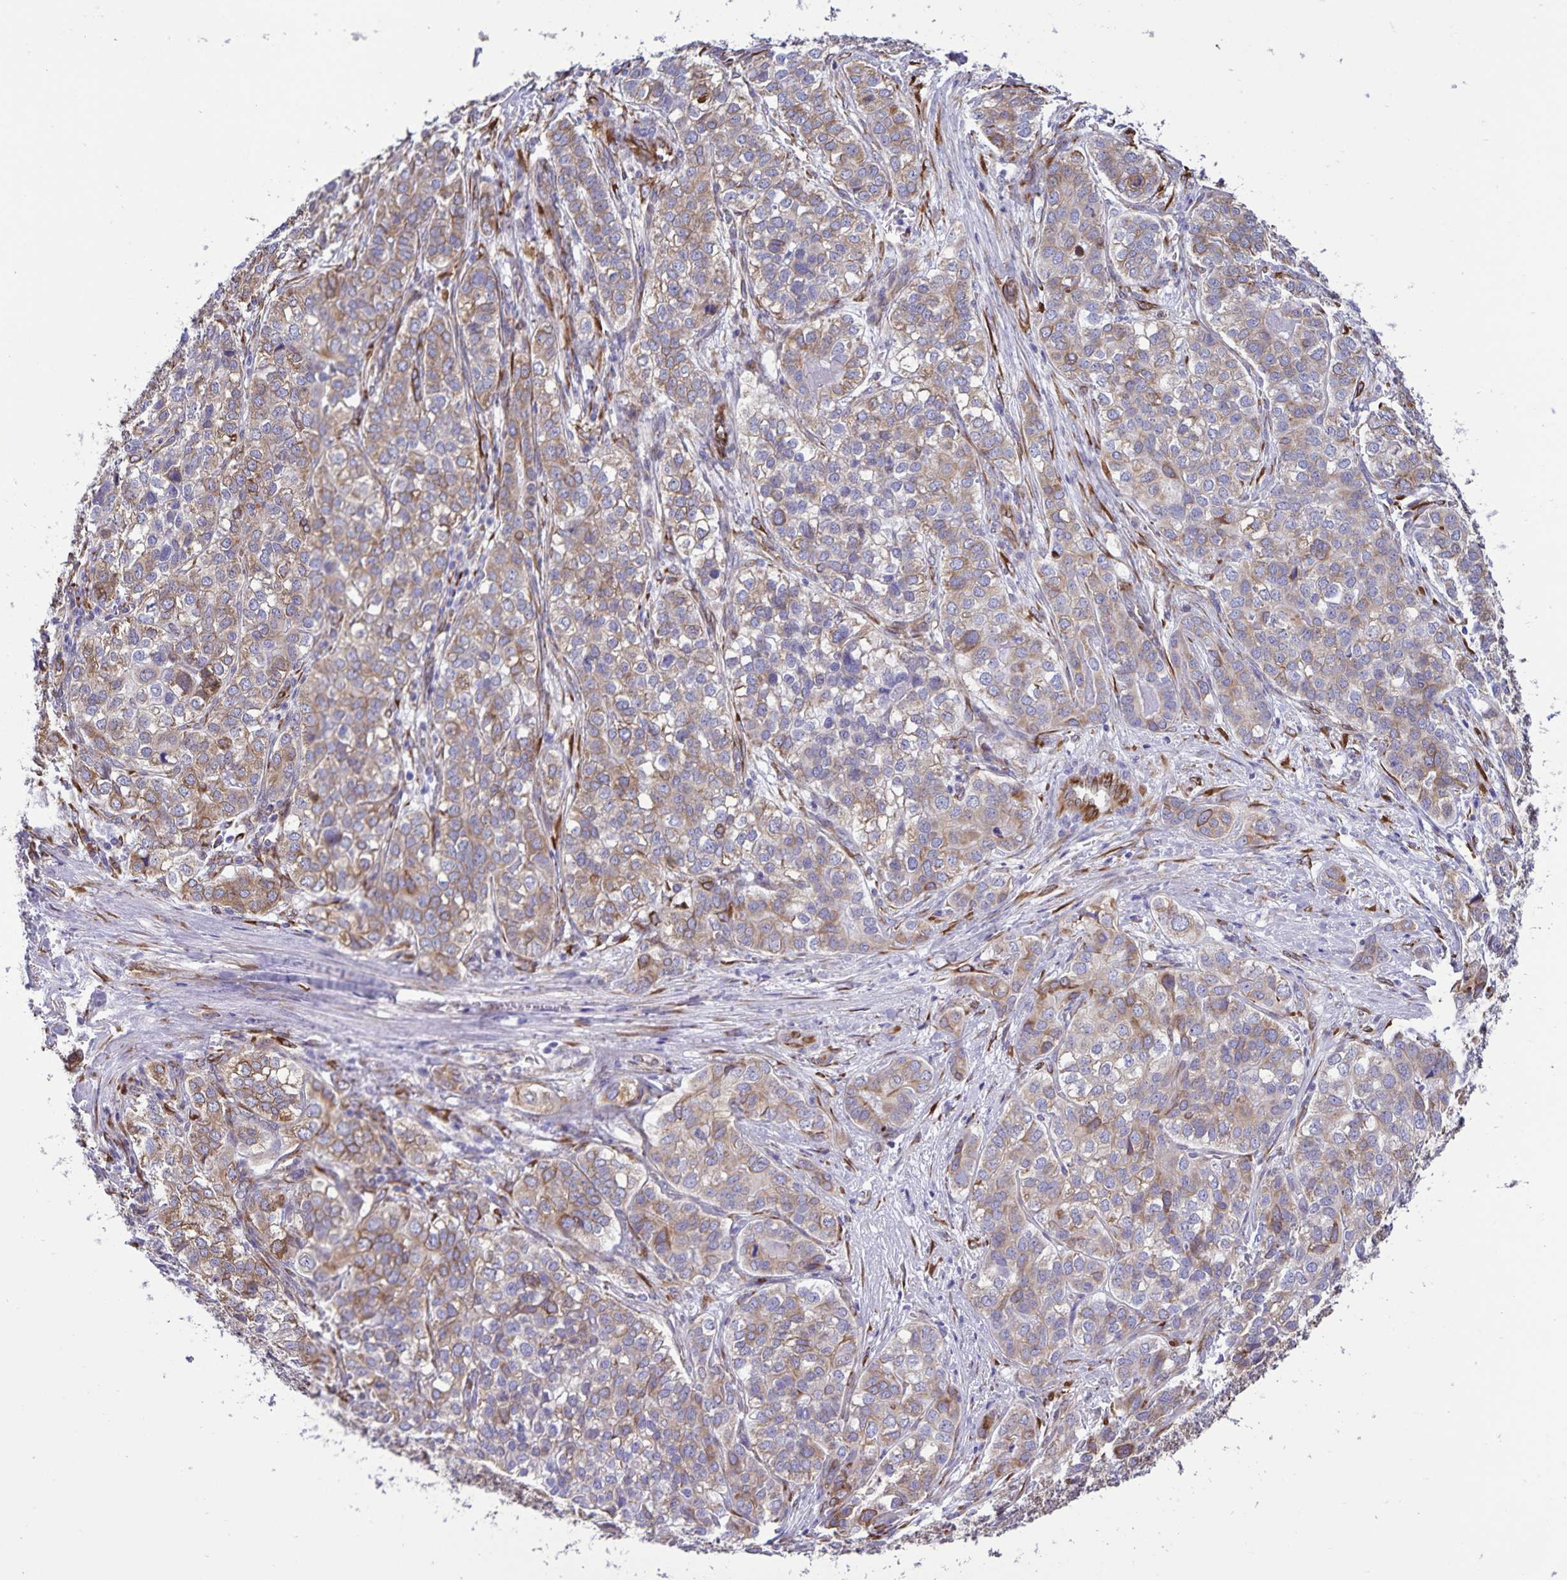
{"staining": {"intensity": "weak", "quantity": ">75%", "location": "cytoplasmic/membranous"}, "tissue": "liver cancer", "cell_type": "Tumor cells", "image_type": "cancer", "snomed": [{"axis": "morphology", "description": "Cholangiocarcinoma"}, {"axis": "topography", "description": "Liver"}], "caption": "A high-resolution photomicrograph shows immunohistochemistry (IHC) staining of liver cholangiocarcinoma, which displays weak cytoplasmic/membranous positivity in about >75% of tumor cells.", "gene": "RCN1", "patient": {"sex": "male", "age": 56}}